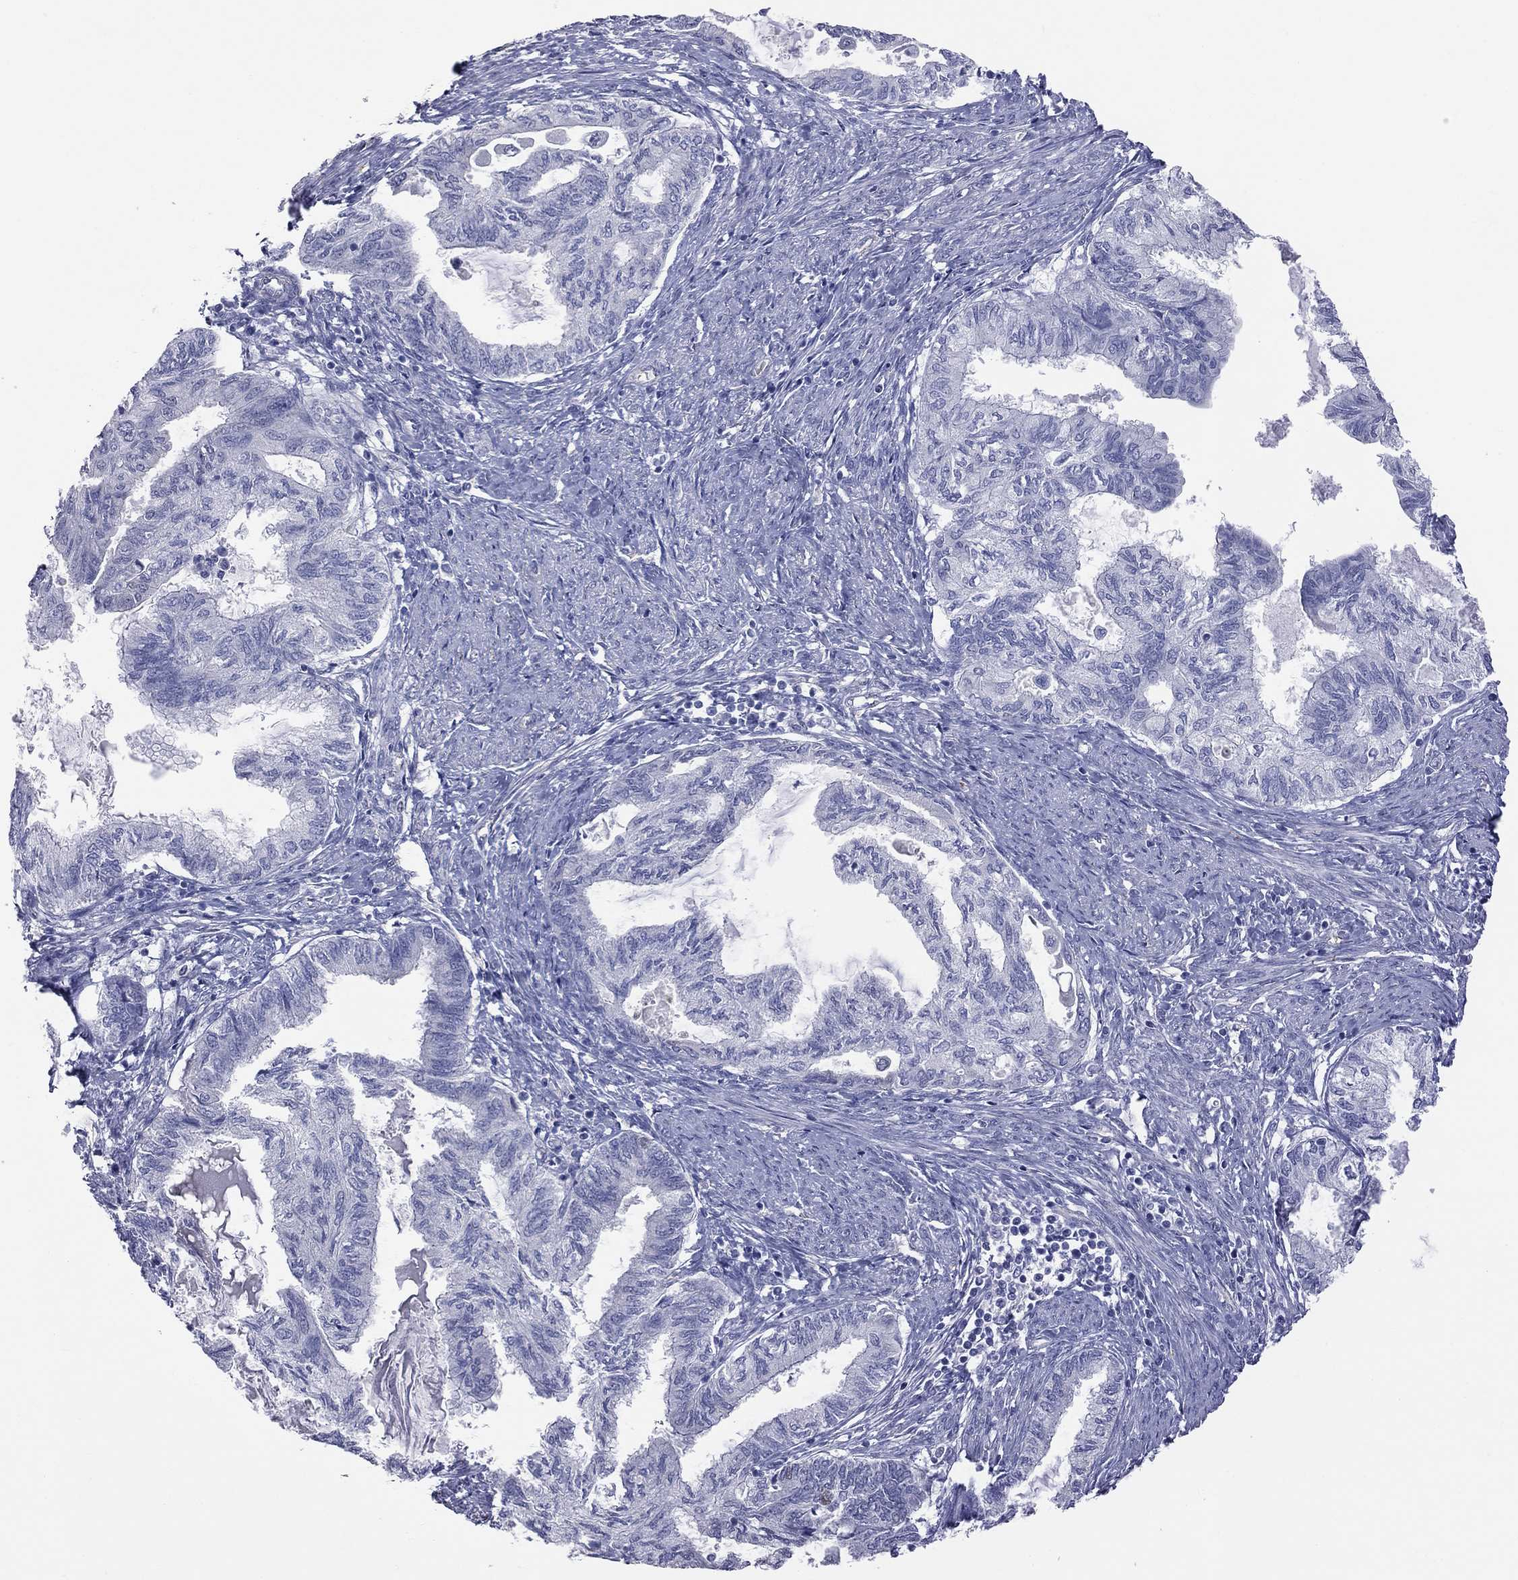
{"staining": {"intensity": "negative", "quantity": "none", "location": "none"}, "tissue": "endometrial cancer", "cell_type": "Tumor cells", "image_type": "cancer", "snomed": [{"axis": "morphology", "description": "Adenocarcinoma, NOS"}, {"axis": "topography", "description": "Endometrium"}], "caption": "Tumor cells are negative for brown protein staining in endometrial cancer (adenocarcinoma).", "gene": "HYLS1", "patient": {"sex": "female", "age": 86}}